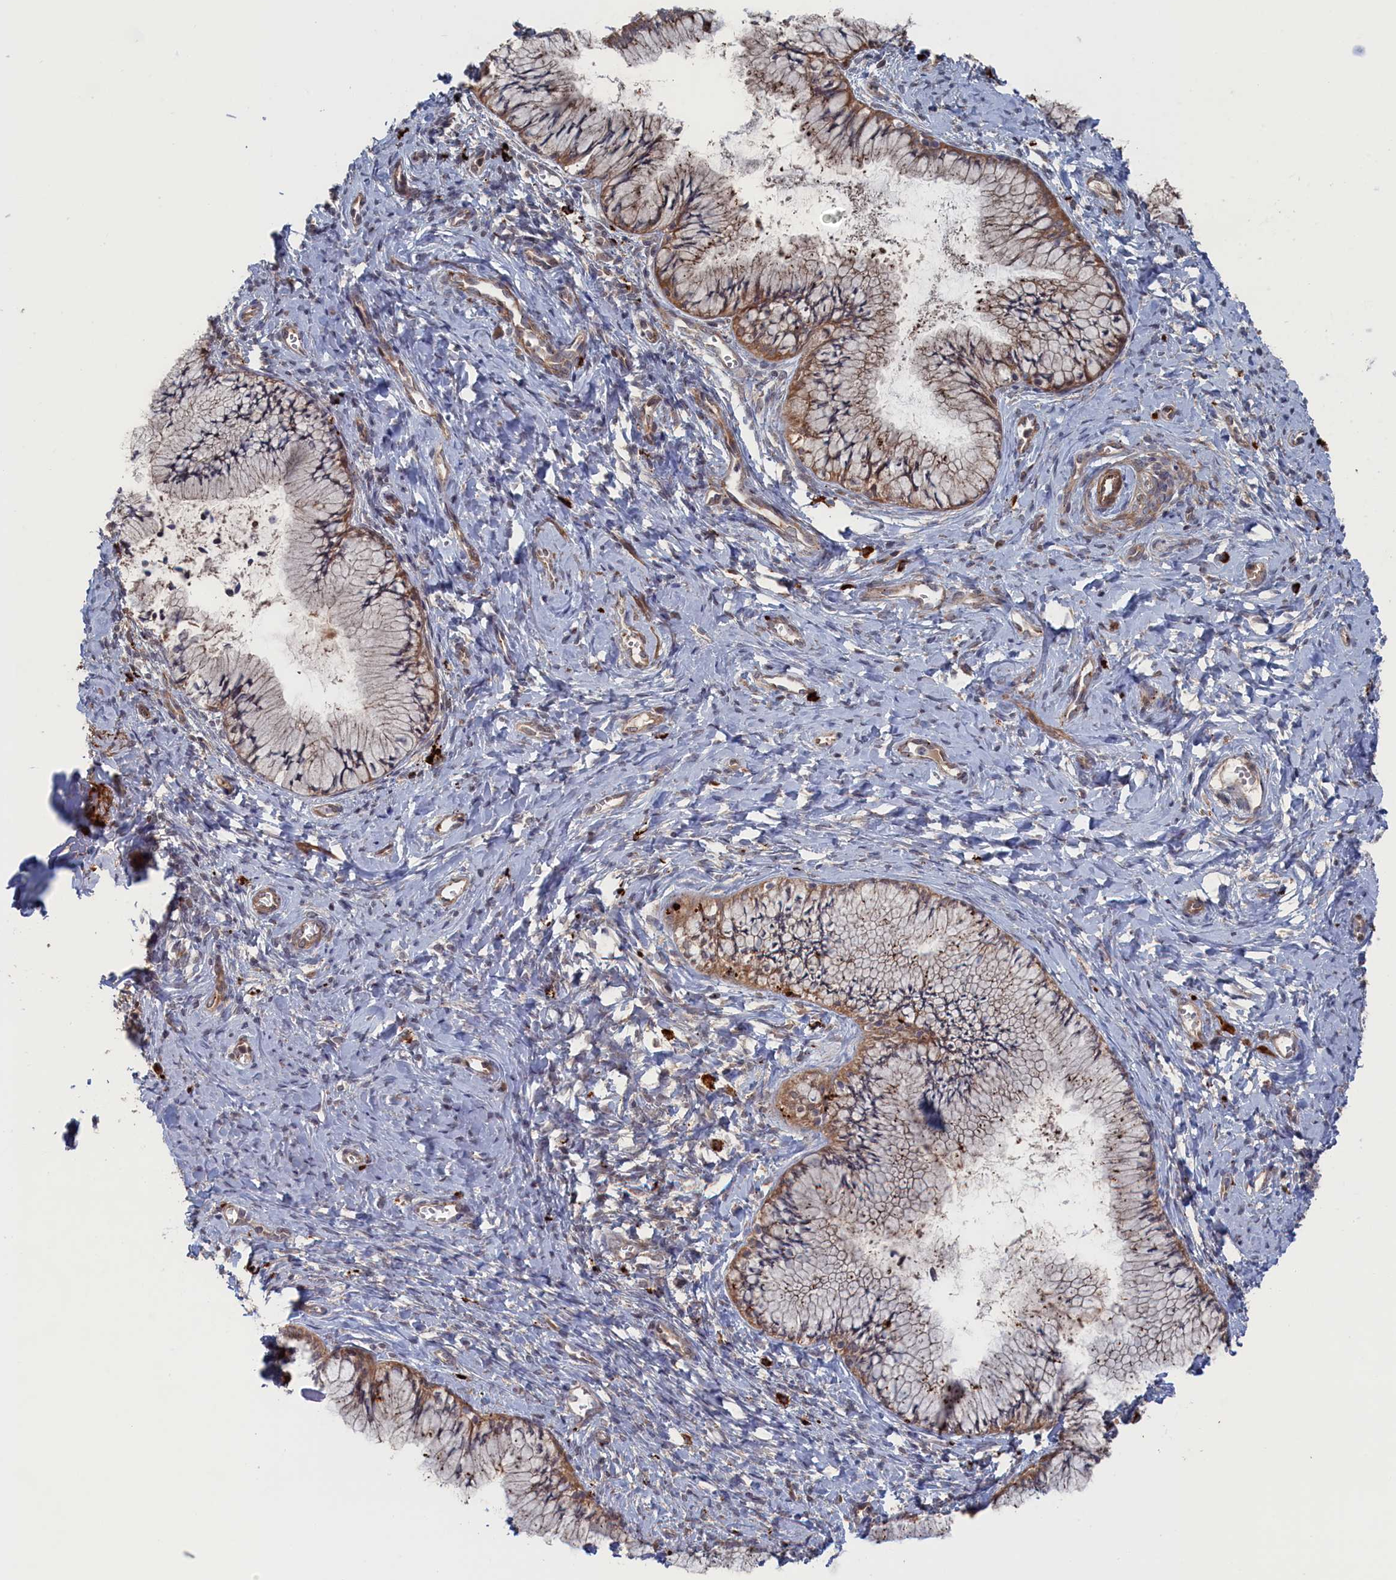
{"staining": {"intensity": "moderate", "quantity": ">75%", "location": "cytoplasmic/membranous"}, "tissue": "cervix", "cell_type": "Glandular cells", "image_type": "normal", "snomed": [{"axis": "morphology", "description": "Normal tissue, NOS"}, {"axis": "topography", "description": "Cervix"}], "caption": "Immunohistochemical staining of unremarkable cervix exhibits >75% levels of moderate cytoplasmic/membranous protein positivity in approximately >75% of glandular cells.", "gene": "FILIP1L", "patient": {"sex": "female", "age": 42}}